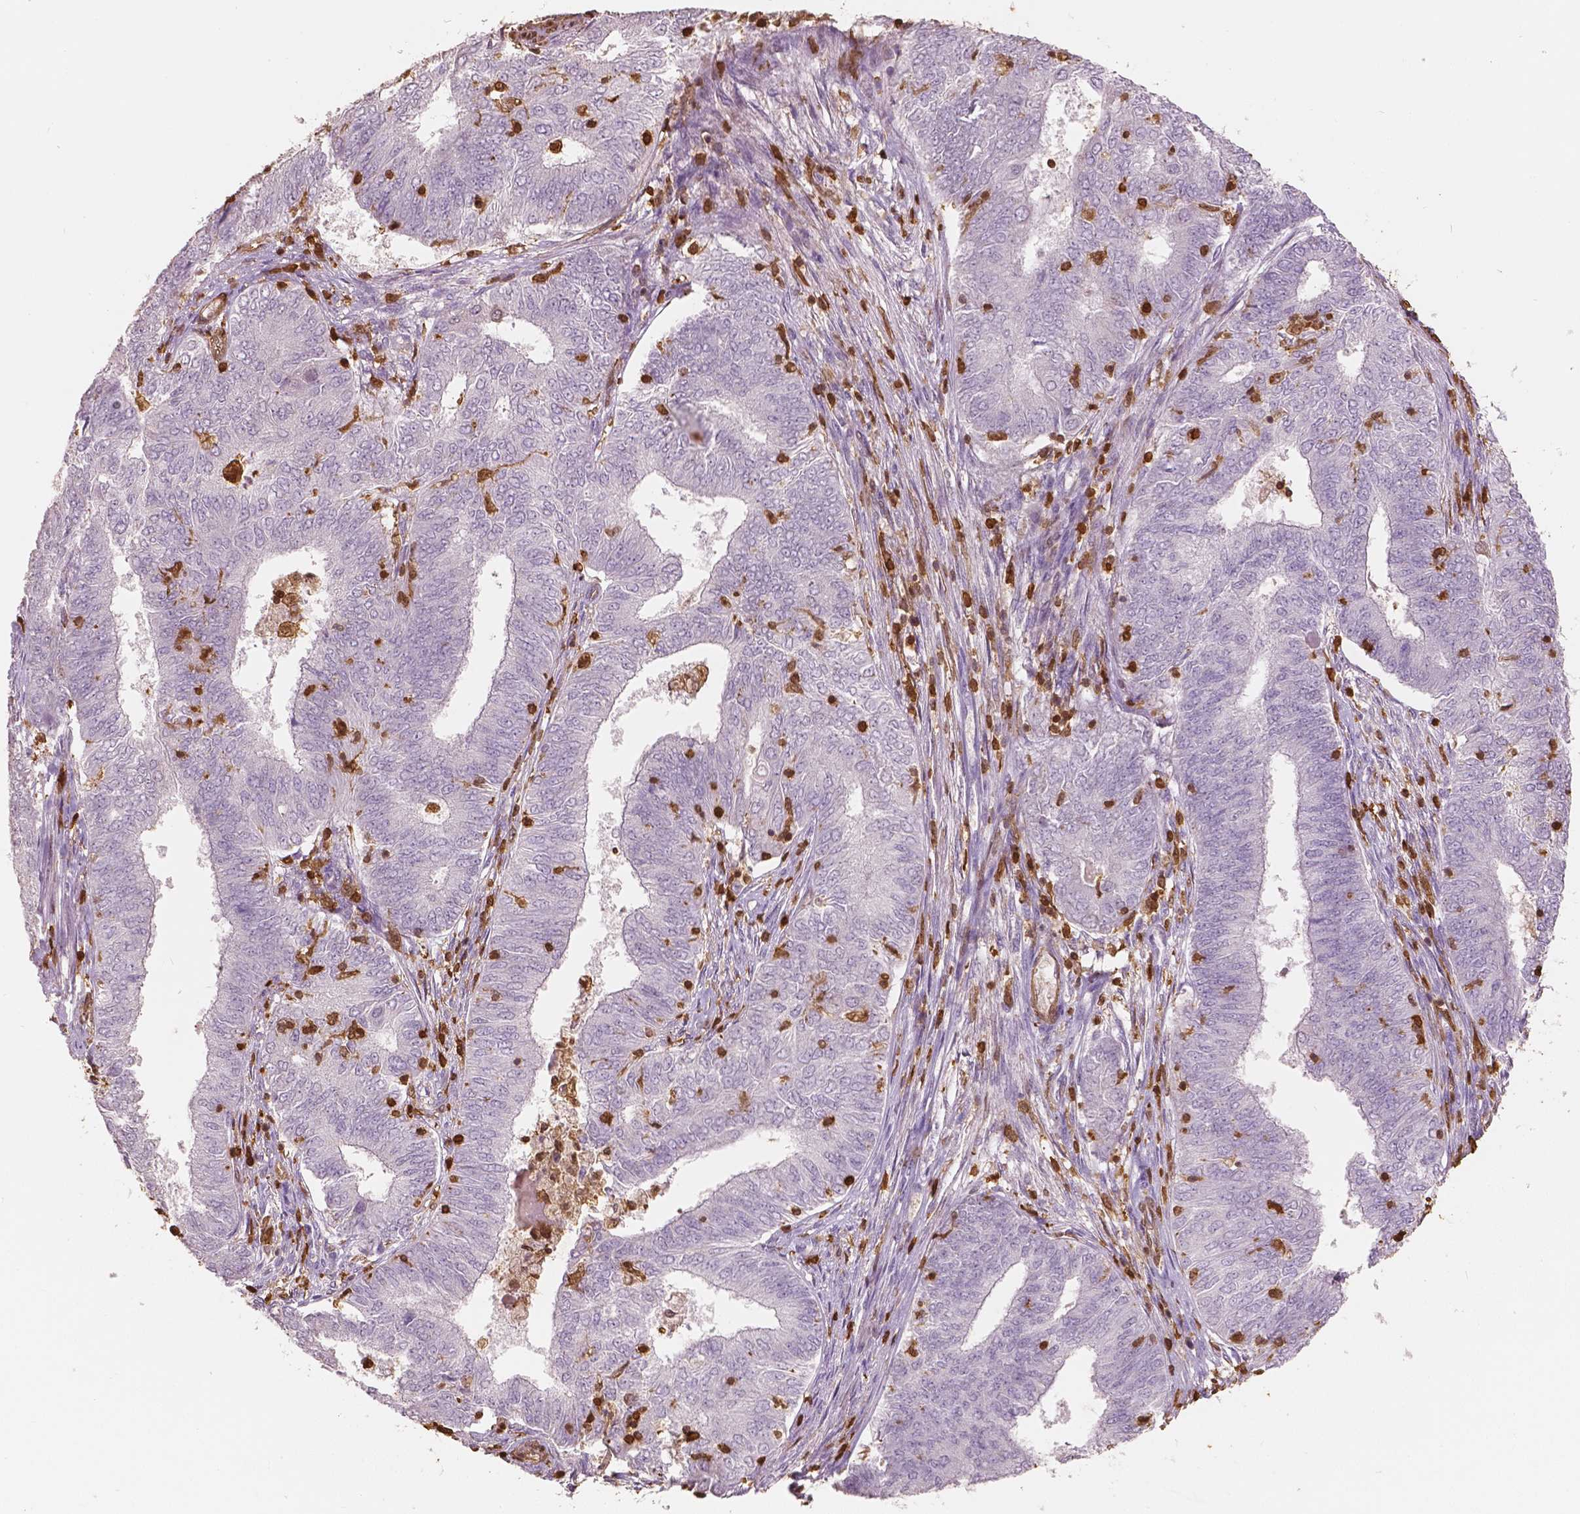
{"staining": {"intensity": "negative", "quantity": "none", "location": "none"}, "tissue": "endometrial cancer", "cell_type": "Tumor cells", "image_type": "cancer", "snomed": [{"axis": "morphology", "description": "Adenocarcinoma, NOS"}, {"axis": "topography", "description": "Endometrium"}], "caption": "Tumor cells show no significant staining in endometrial cancer (adenocarcinoma).", "gene": "S100A4", "patient": {"sex": "female", "age": 62}}